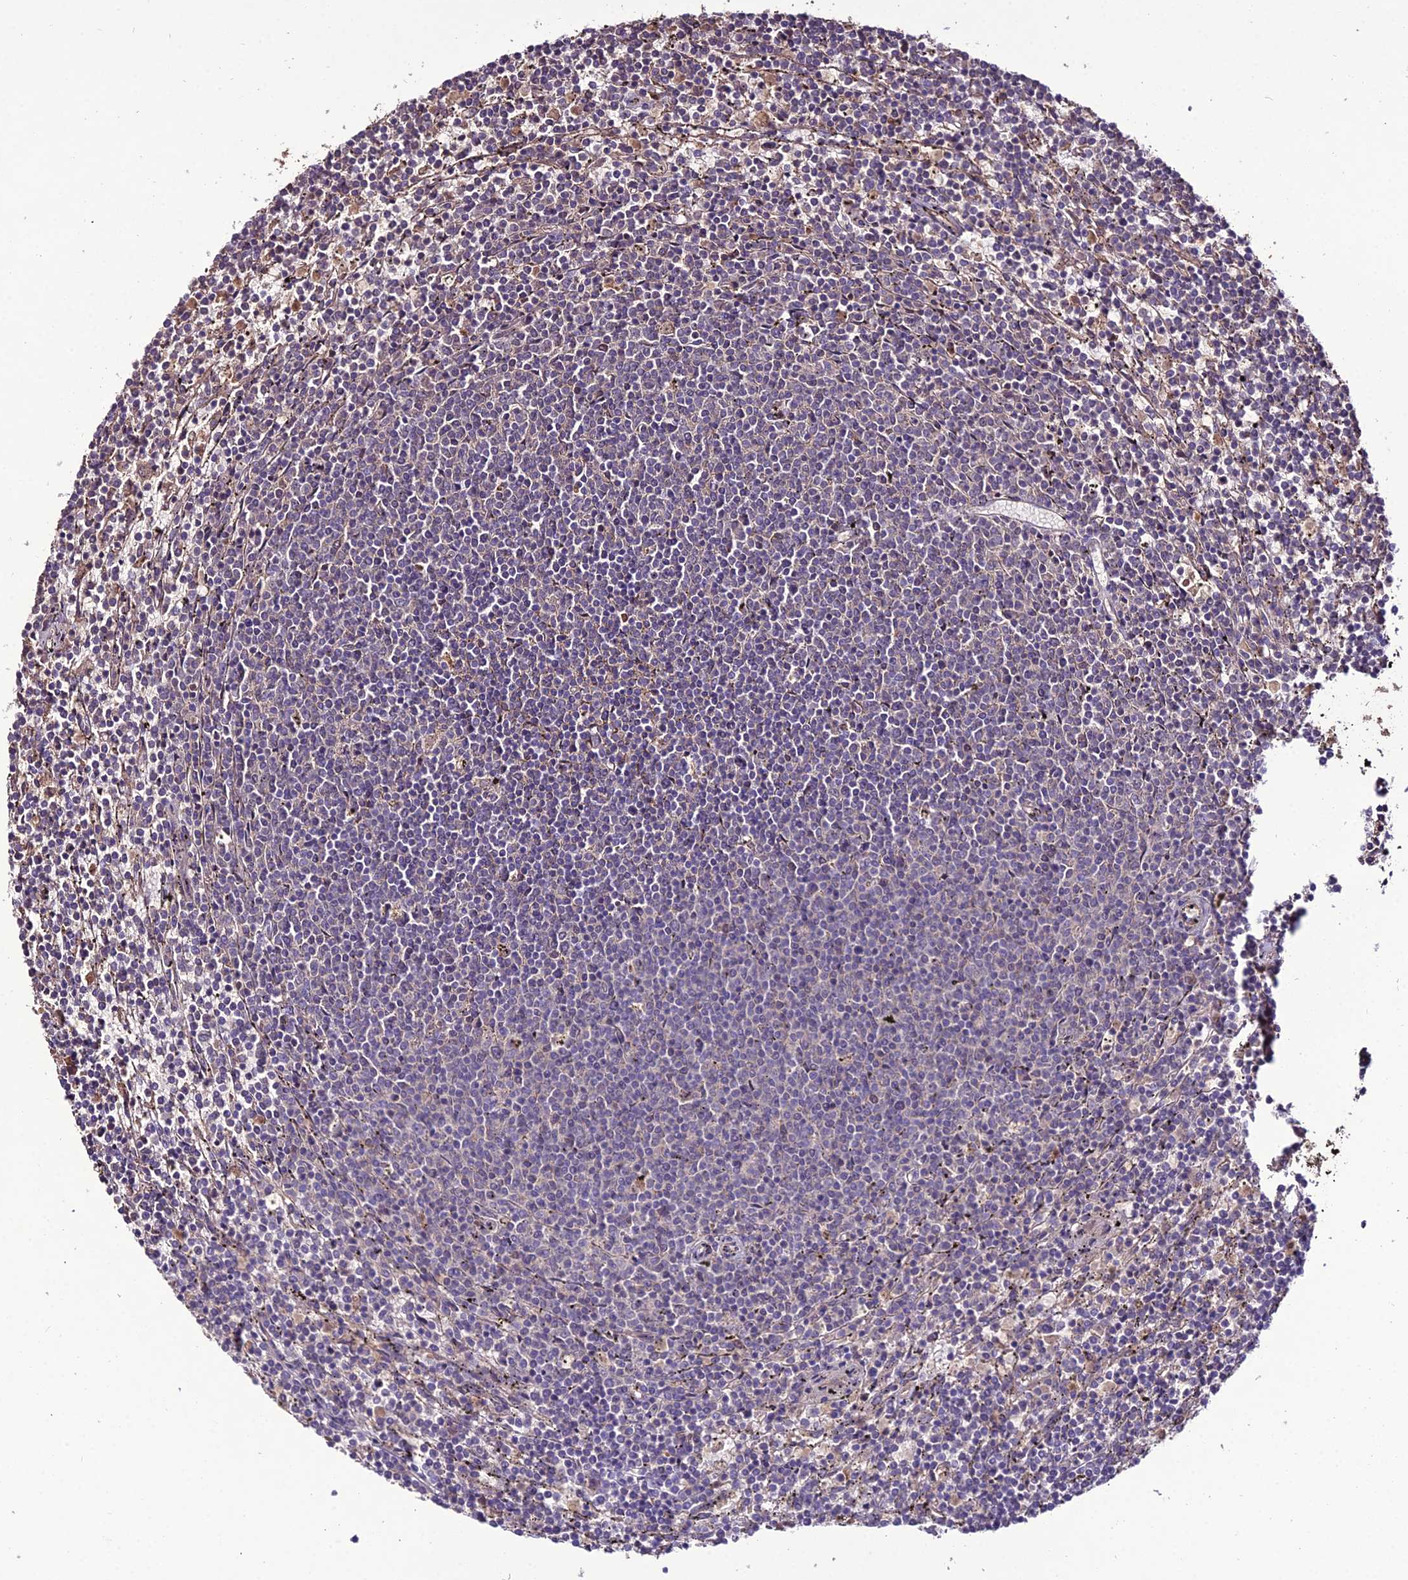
{"staining": {"intensity": "negative", "quantity": "none", "location": "none"}, "tissue": "lymphoma", "cell_type": "Tumor cells", "image_type": "cancer", "snomed": [{"axis": "morphology", "description": "Malignant lymphoma, non-Hodgkin's type, Low grade"}, {"axis": "topography", "description": "Spleen"}], "caption": "IHC photomicrograph of neoplastic tissue: malignant lymphoma, non-Hodgkin's type (low-grade) stained with DAB (3,3'-diaminobenzidine) exhibits no significant protein staining in tumor cells.", "gene": "KCTD16", "patient": {"sex": "female", "age": 50}}